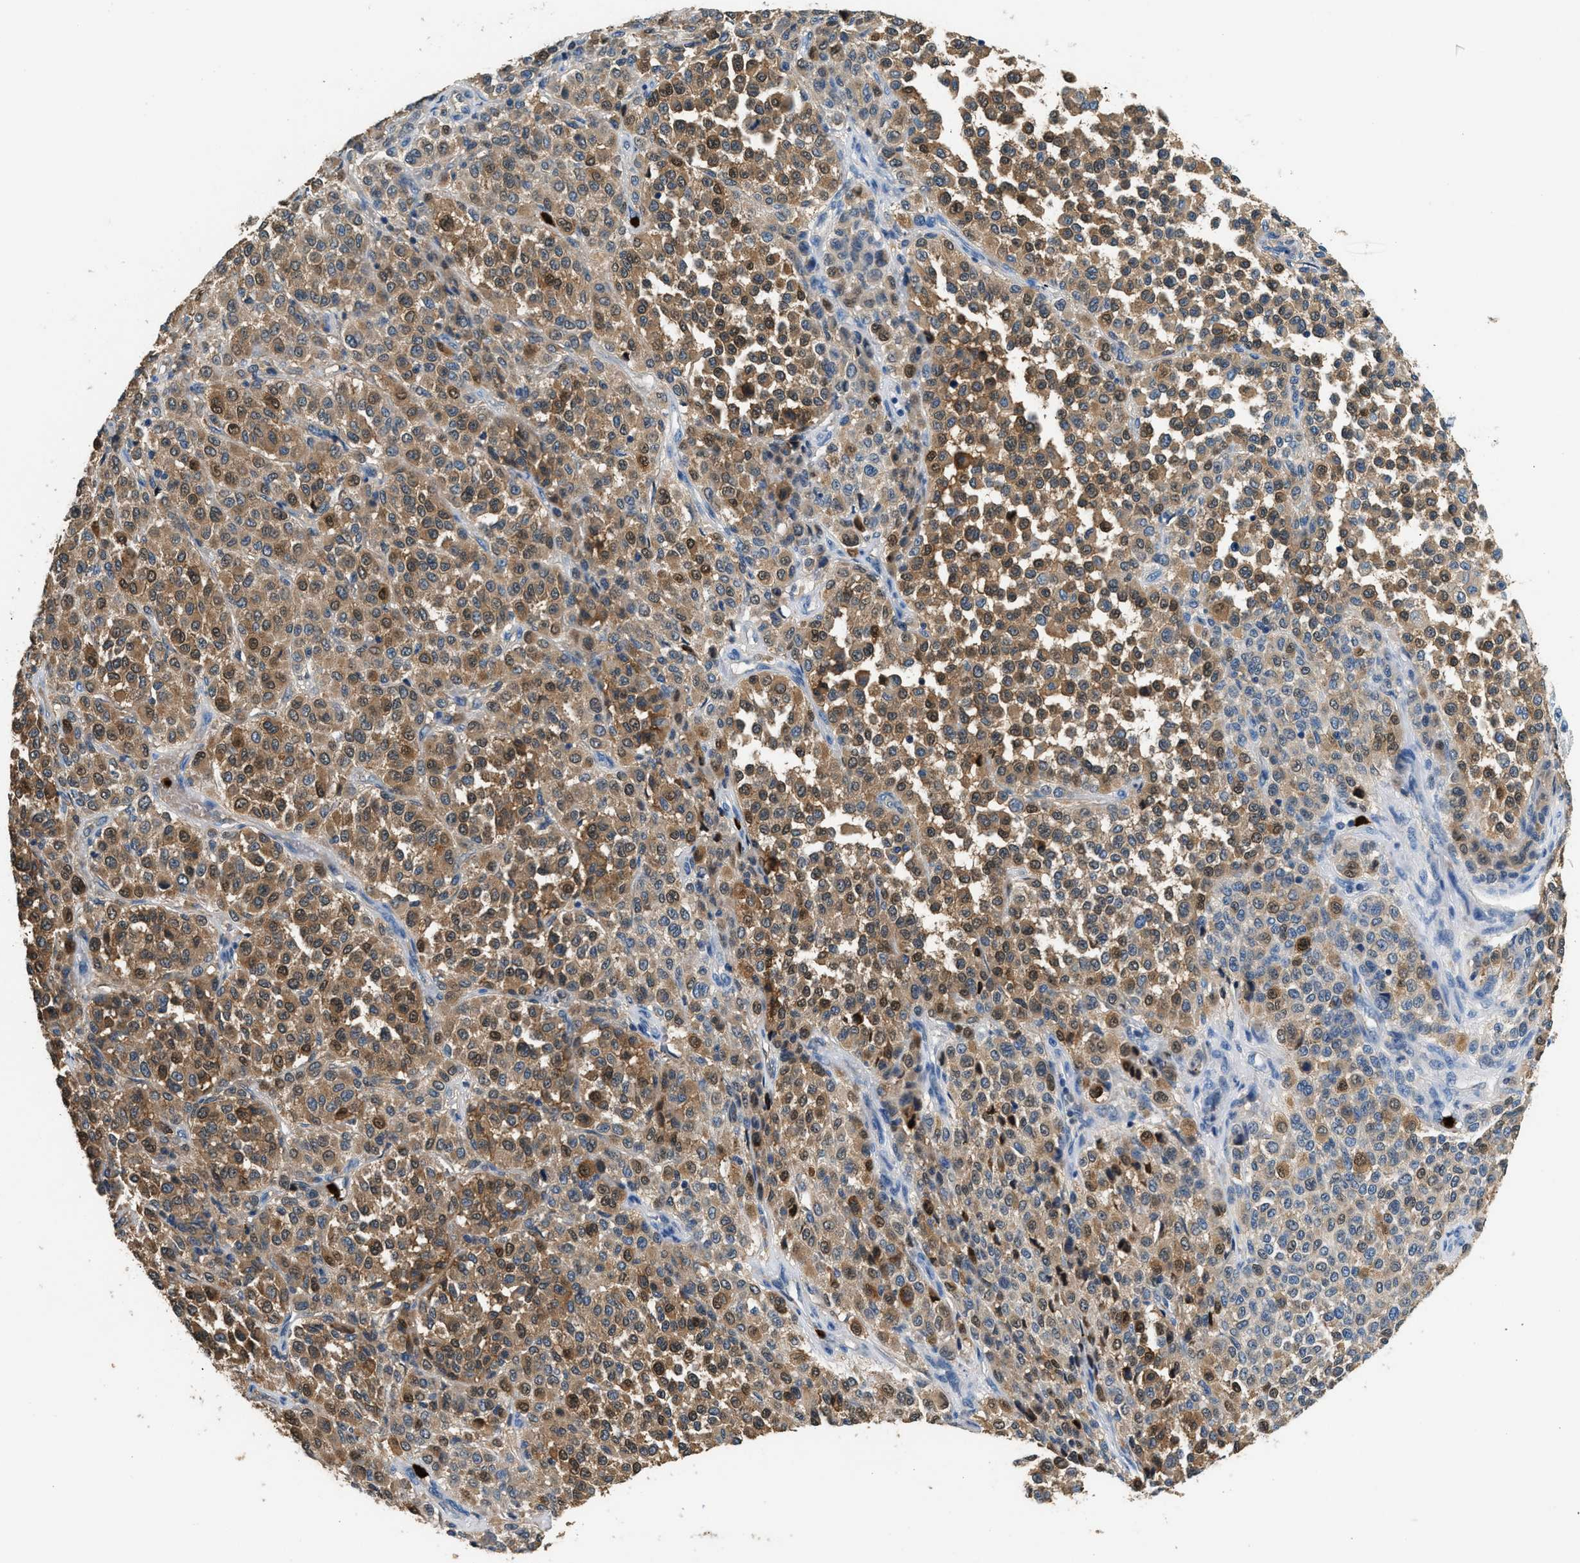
{"staining": {"intensity": "moderate", "quantity": ">75%", "location": "cytoplasmic/membranous"}, "tissue": "melanoma", "cell_type": "Tumor cells", "image_type": "cancer", "snomed": [{"axis": "morphology", "description": "Malignant melanoma, Metastatic site"}, {"axis": "topography", "description": "Pancreas"}], "caption": "A medium amount of moderate cytoplasmic/membranous positivity is present in about >75% of tumor cells in melanoma tissue.", "gene": "ANXA3", "patient": {"sex": "female", "age": 30}}